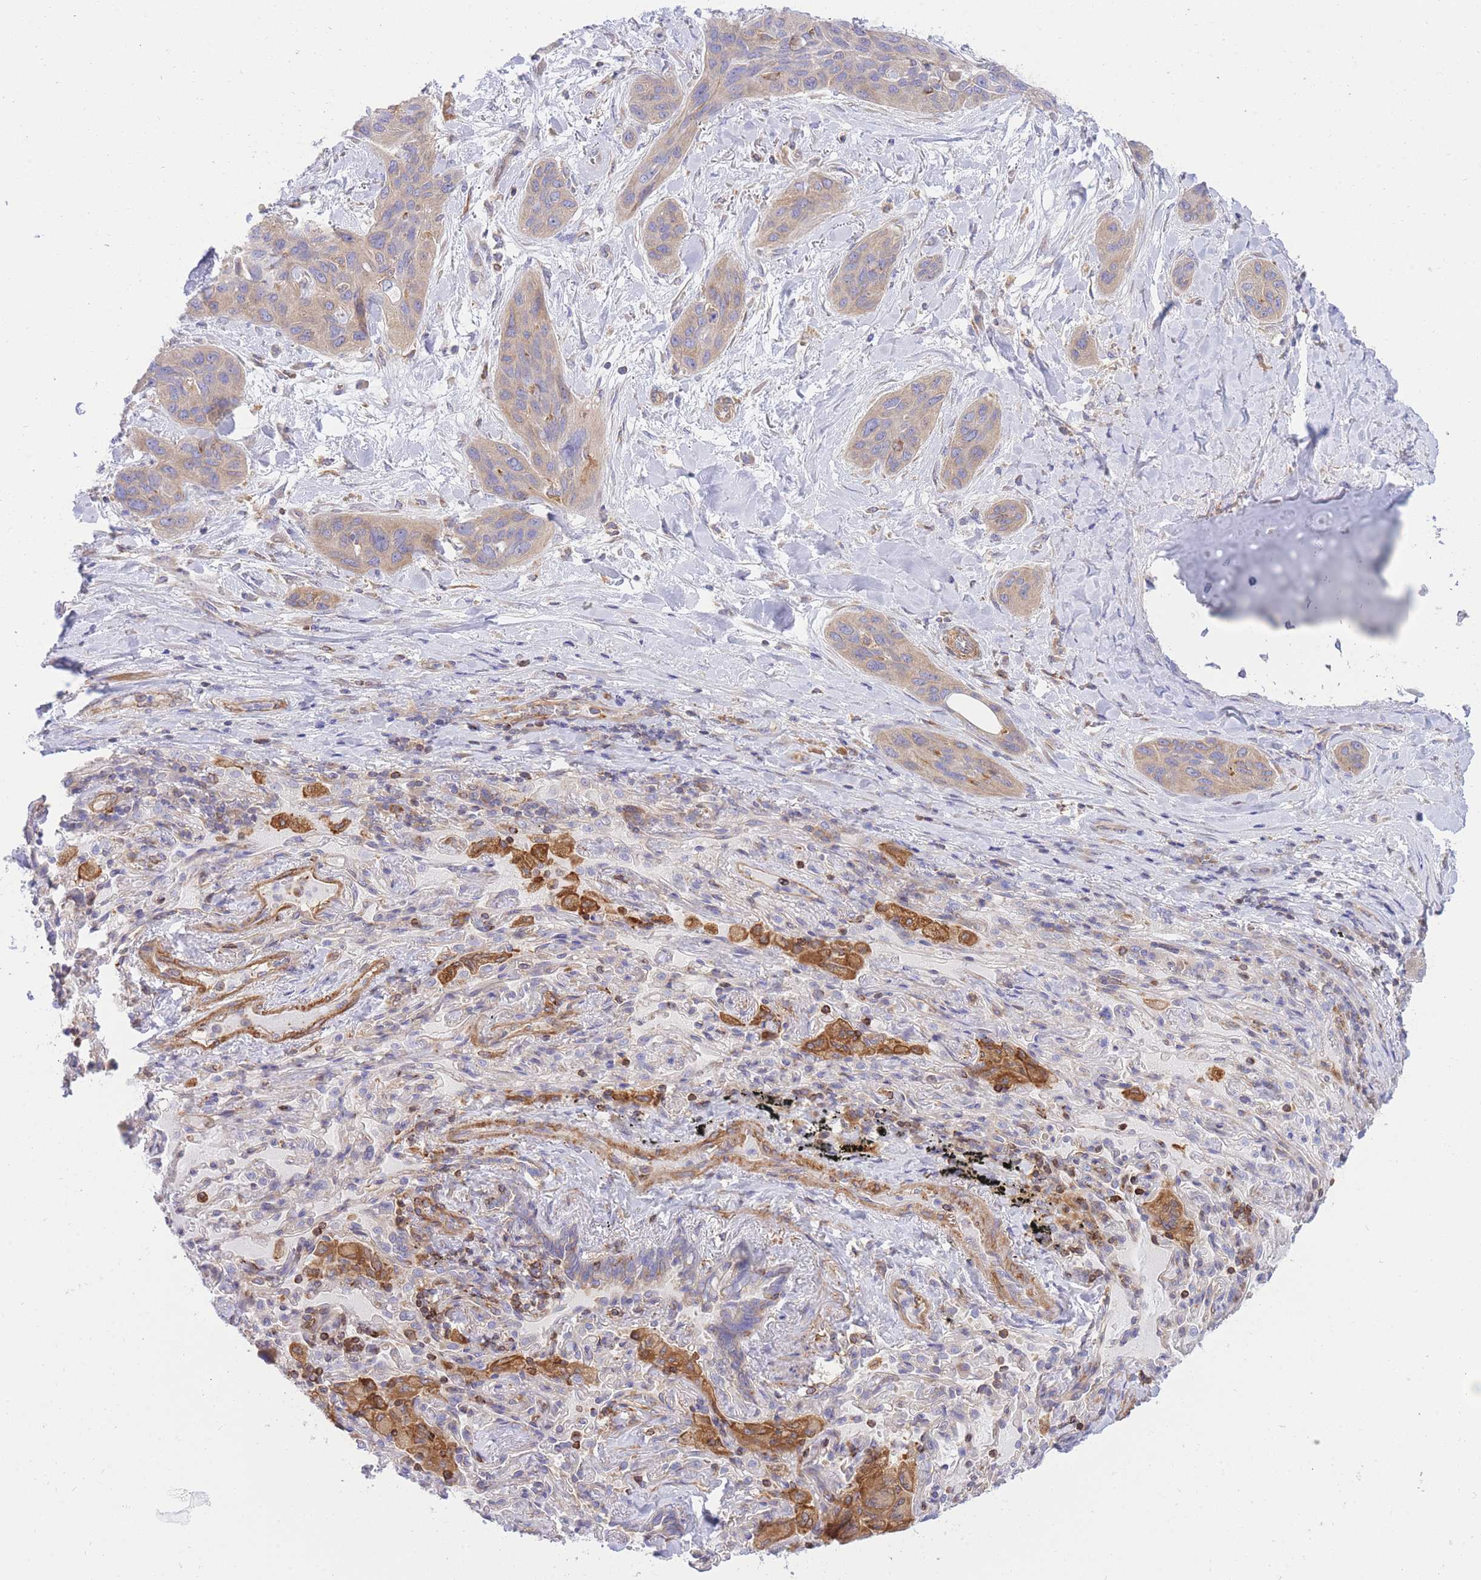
{"staining": {"intensity": "weak", "quantity": "25%-75%", "location": "cytoplasmic/membranous"}, "tissue": "lung cancer", "cell_type": "Tumor cells", "image_type": "cancer", "snomed": [{"axis": "morphology", "description": "Squamous cell carcinoma, NOS"}, {"axis": "topography", "description": "Lung"}], "caption": "Tumor cells reveal low levels of weak cytoplasmic/membranous positivity in about 25%-75% of cells in human lung squamous cell carcinoma.", "gene": "REM1", "patient": {"sex": "female", "age": 70}}